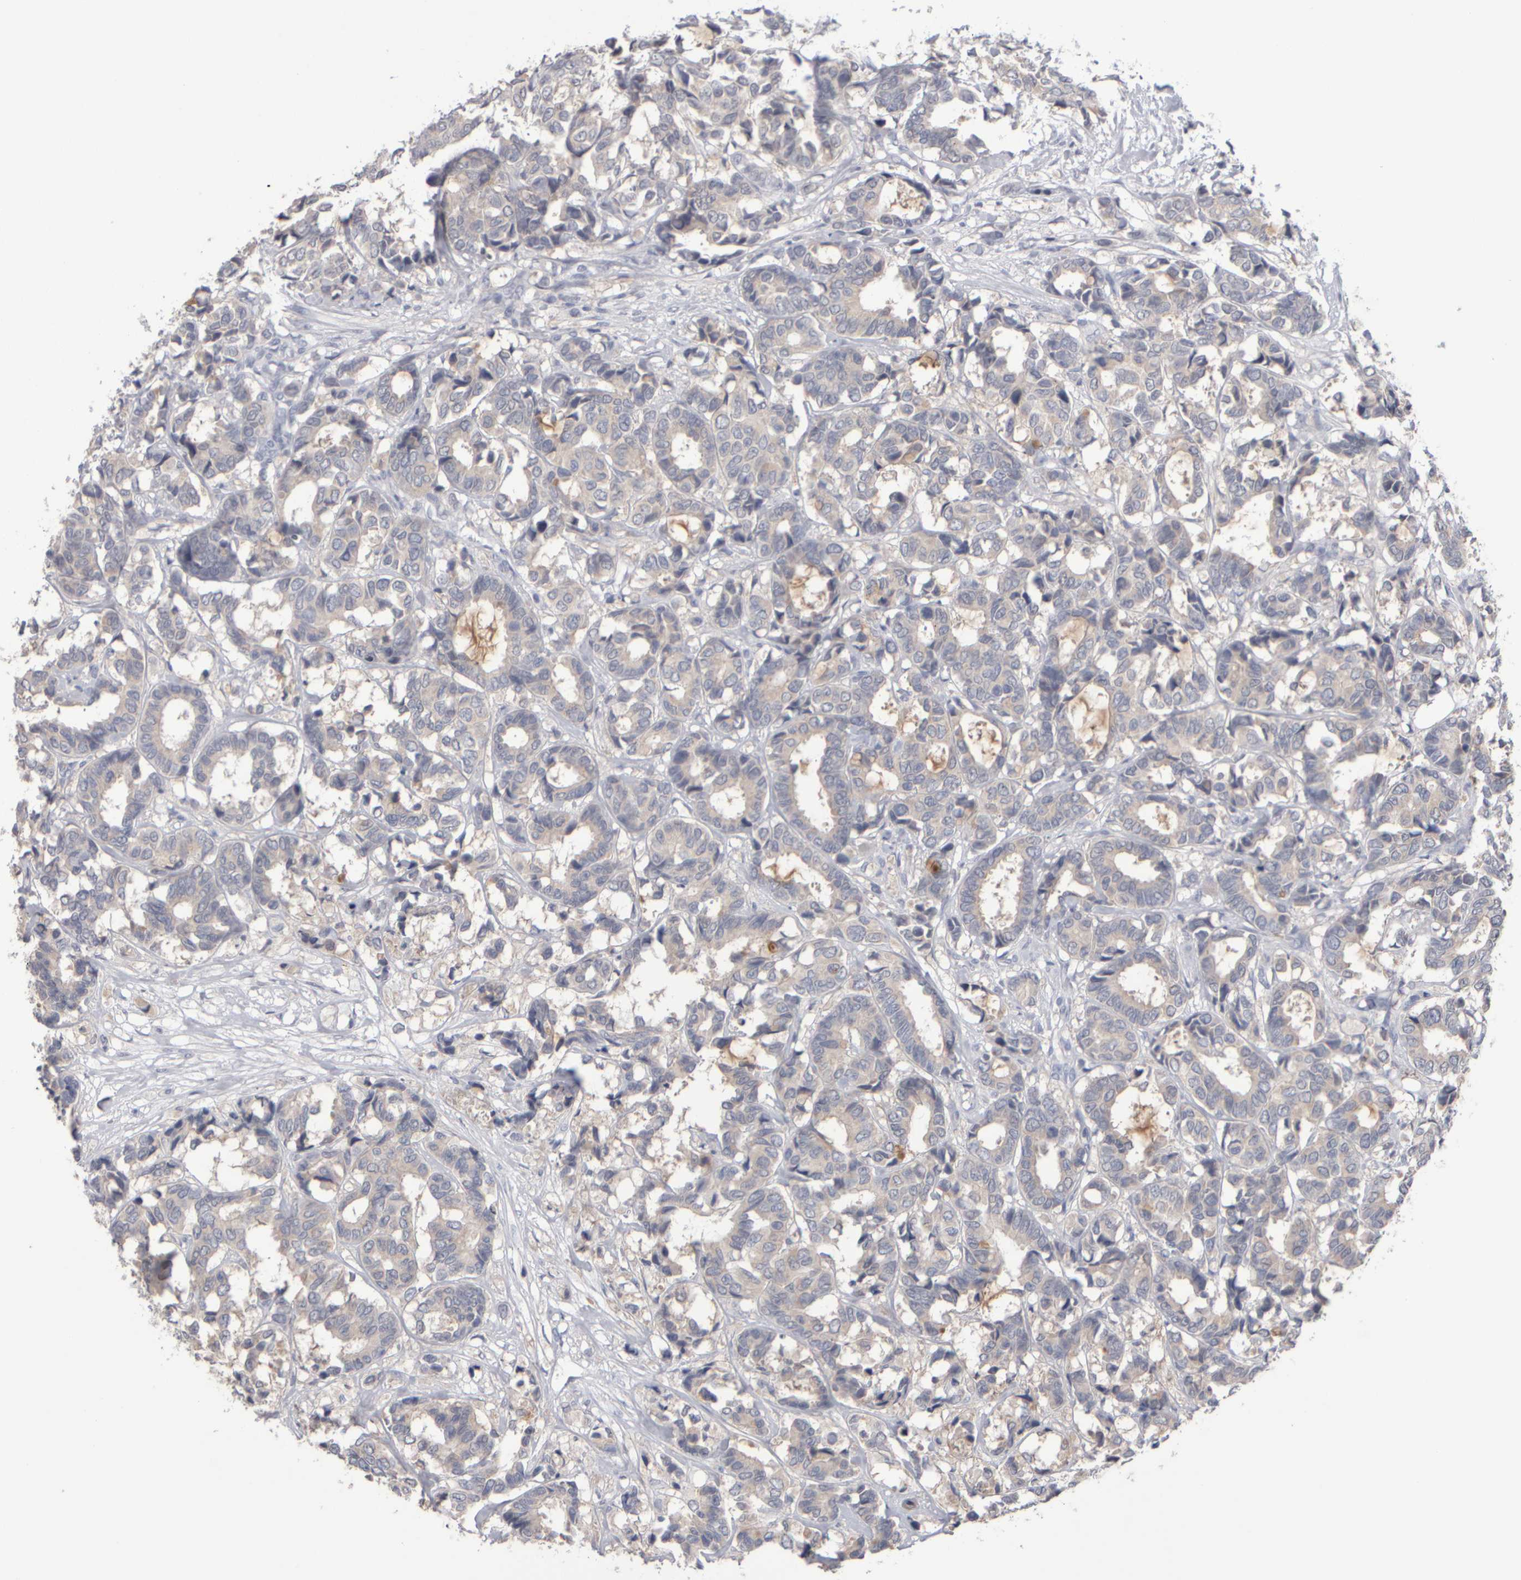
{"staining": {"intensity": "weak", "quantity": "<25%", "location": "cytoplasmic/membranous"}, "tissue": "breast cancer", "cell_type": "Tumor cells", "image_type": "cancer", "snomed": [{"axis": "morphology", "description": "Duct carcinoma"}, {"axis": "topography", "description": "Breast"}], "caption": "Immunohistochemical staining of human breast cancer demonstrates no significant expression in tumor cells.", "gene": "EPHX2", "patient": {"sex": "female", "age": 87}}